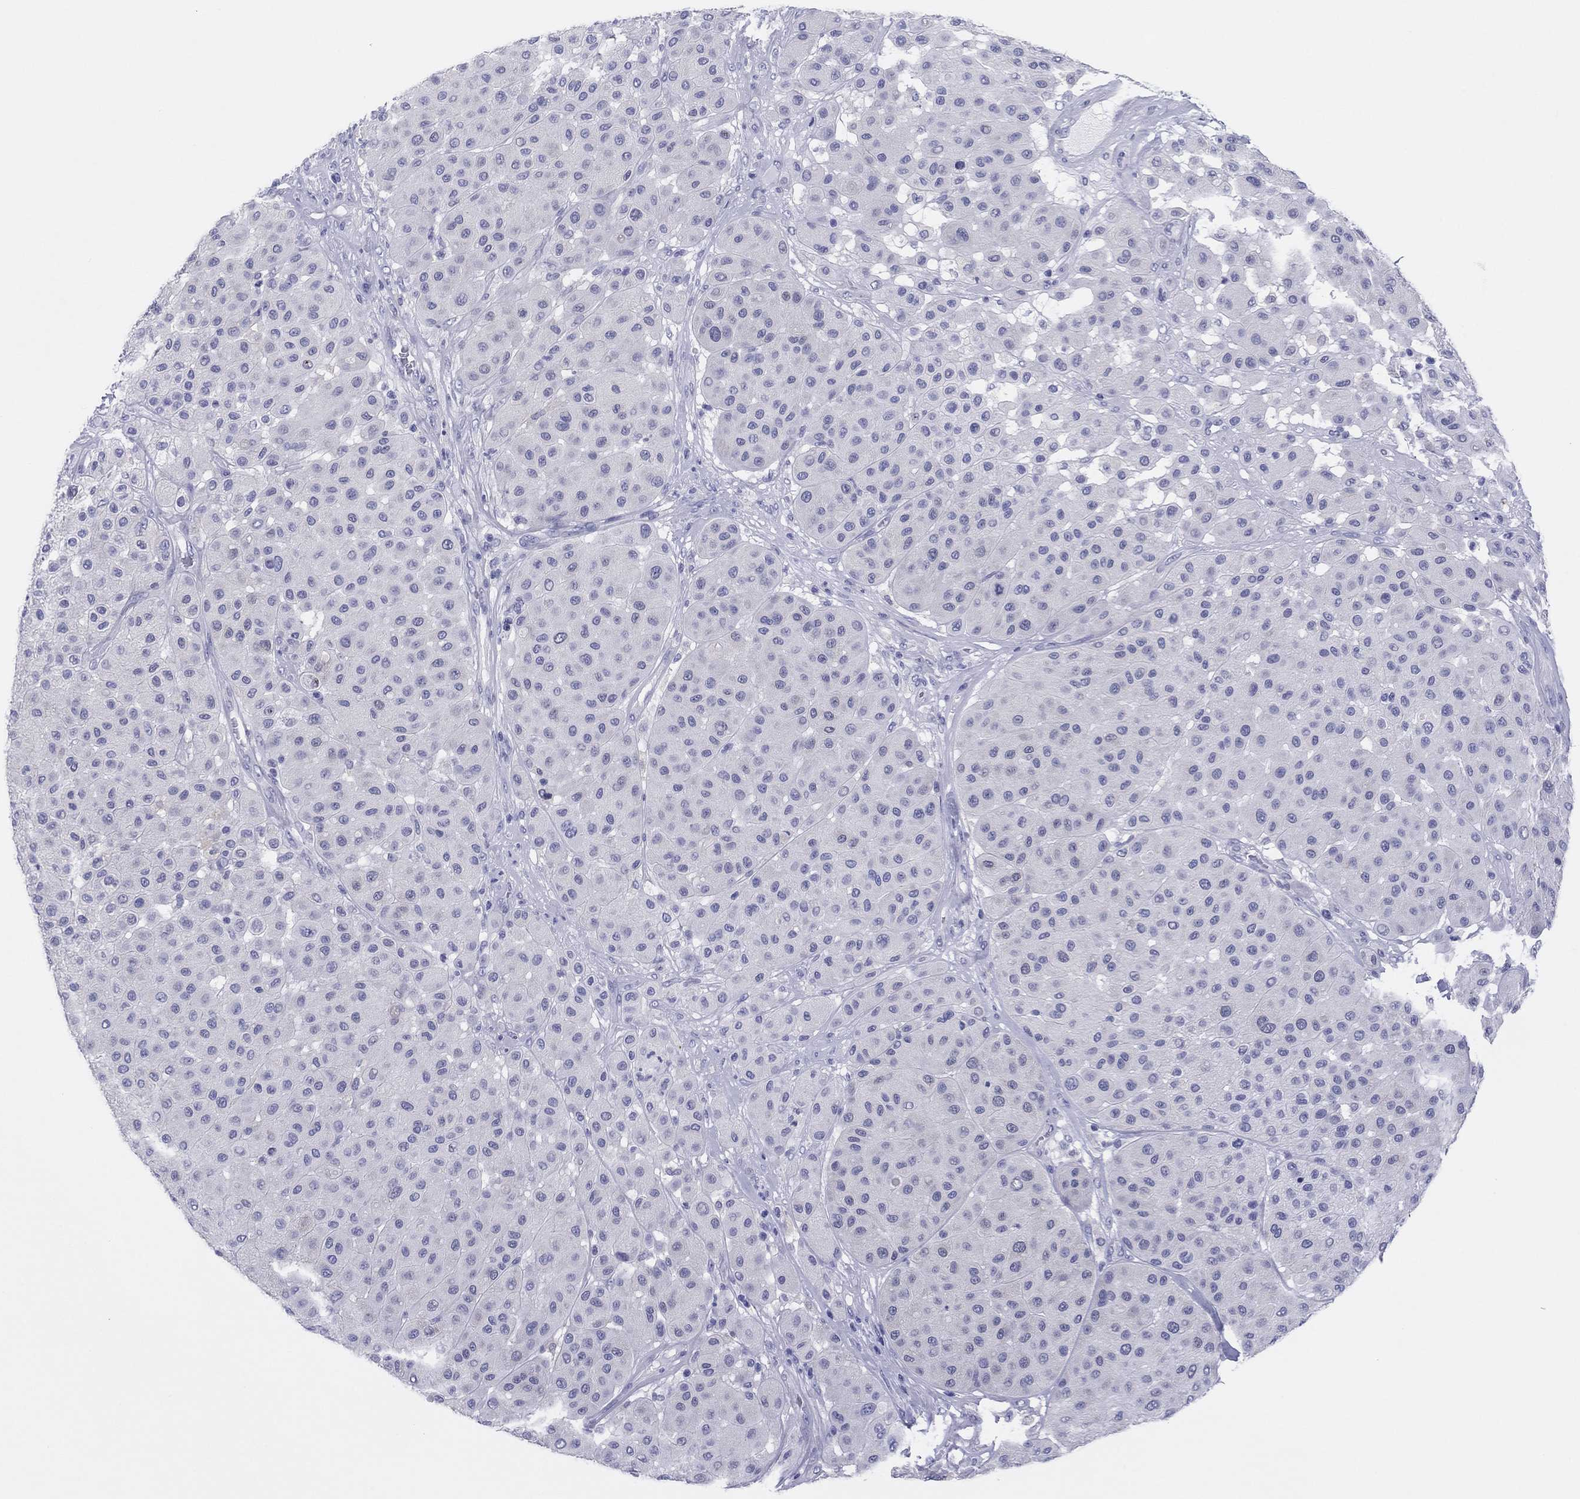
{"staining": {"intensity": "negative", "quantity": "none", "location": "none"}, "tissue": "melanoma", "cell_type": "Tumor cells", "image_type": "cancer", "snomed": [{"axis": "morphology", "description": "Malignant melanoma, Metastatic site"}, {"axis": "topography", "description": "Smooth muscle"}], "caption": "Image shows no protein staining in tumor cells of melanoma tissue.", "gene": "ERICH3", "patient": {"sex": "male", "age": 41}}